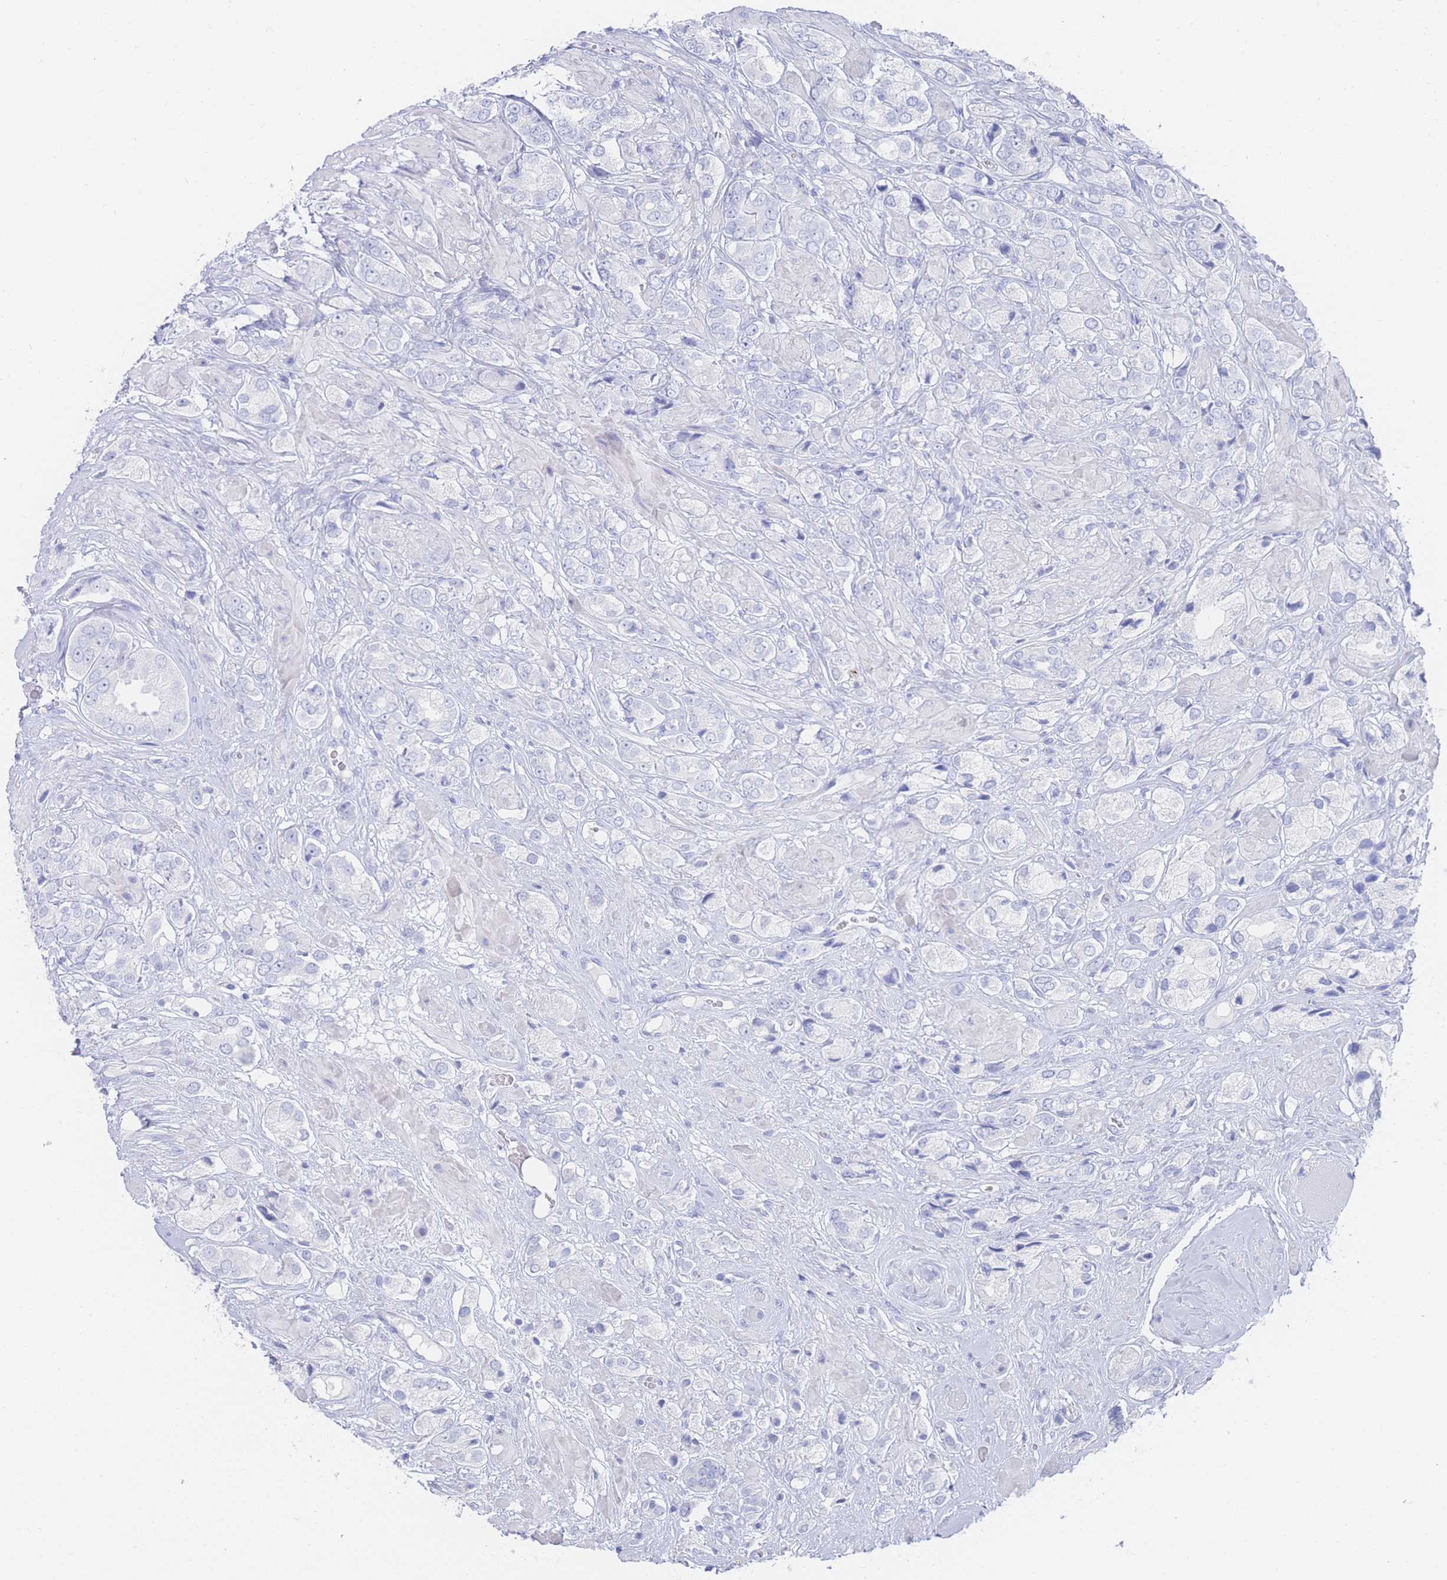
{"staining": {"intensity": "negative", "quantity": "none", "location": "none"}, "tissue": "prostate cancer", "cell_type": "Tumor cells", "image_type": "cancer", "snomed": [{"axis": "morphology", "description": "Adenocarcinoma, High grade"}, {"axis": "topography", "description": "Prostate and seminal vesicle, NOS"}], "caption": "Tumor cells show no significant staining in high-grade adenocarcinoma (prostate).", "gene": "LRRC37A", "patient": {"sex": "male", "age": 64}}